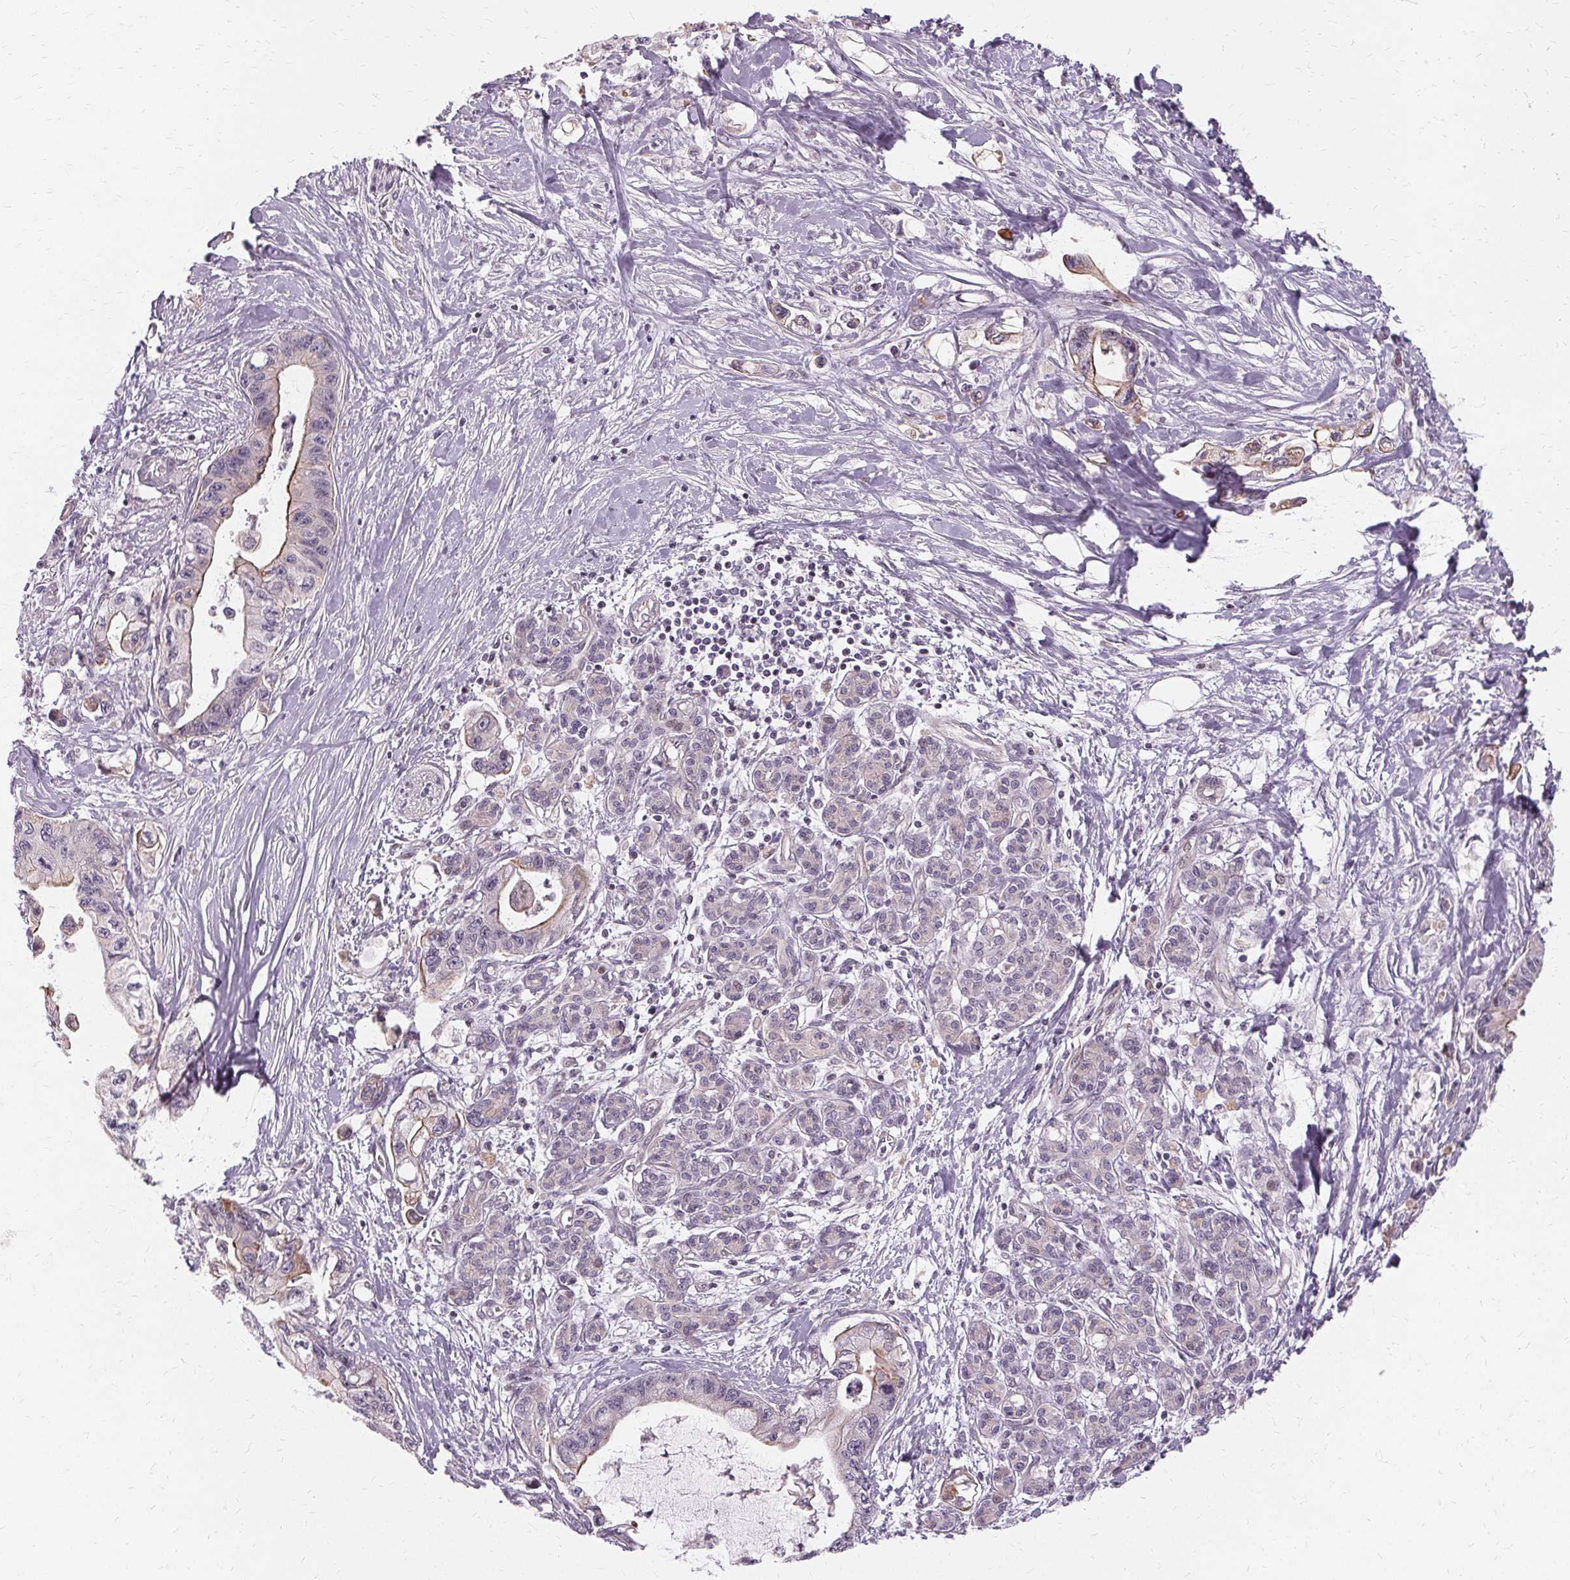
{"staining": {"intensity": "weak", "quantity": "<25%", "location": "cytoplasmic/membranous"}, "tissue": "pancreatic cancer", "cell_type": "Tumor cells", "image_type": "cancer", "snomed": [{"axis": "morphology", "description": "Adenocarcinoma, NOS"}, {"axis": "topography", "description": "Pancreas"}], "caption": "DAB immunohistochemical staining of adenocarcinoma (pancreatic) shows no significant staining in tumor cells.", "gene": "USP8", "patient": {"sex": "male", "age": 61}}